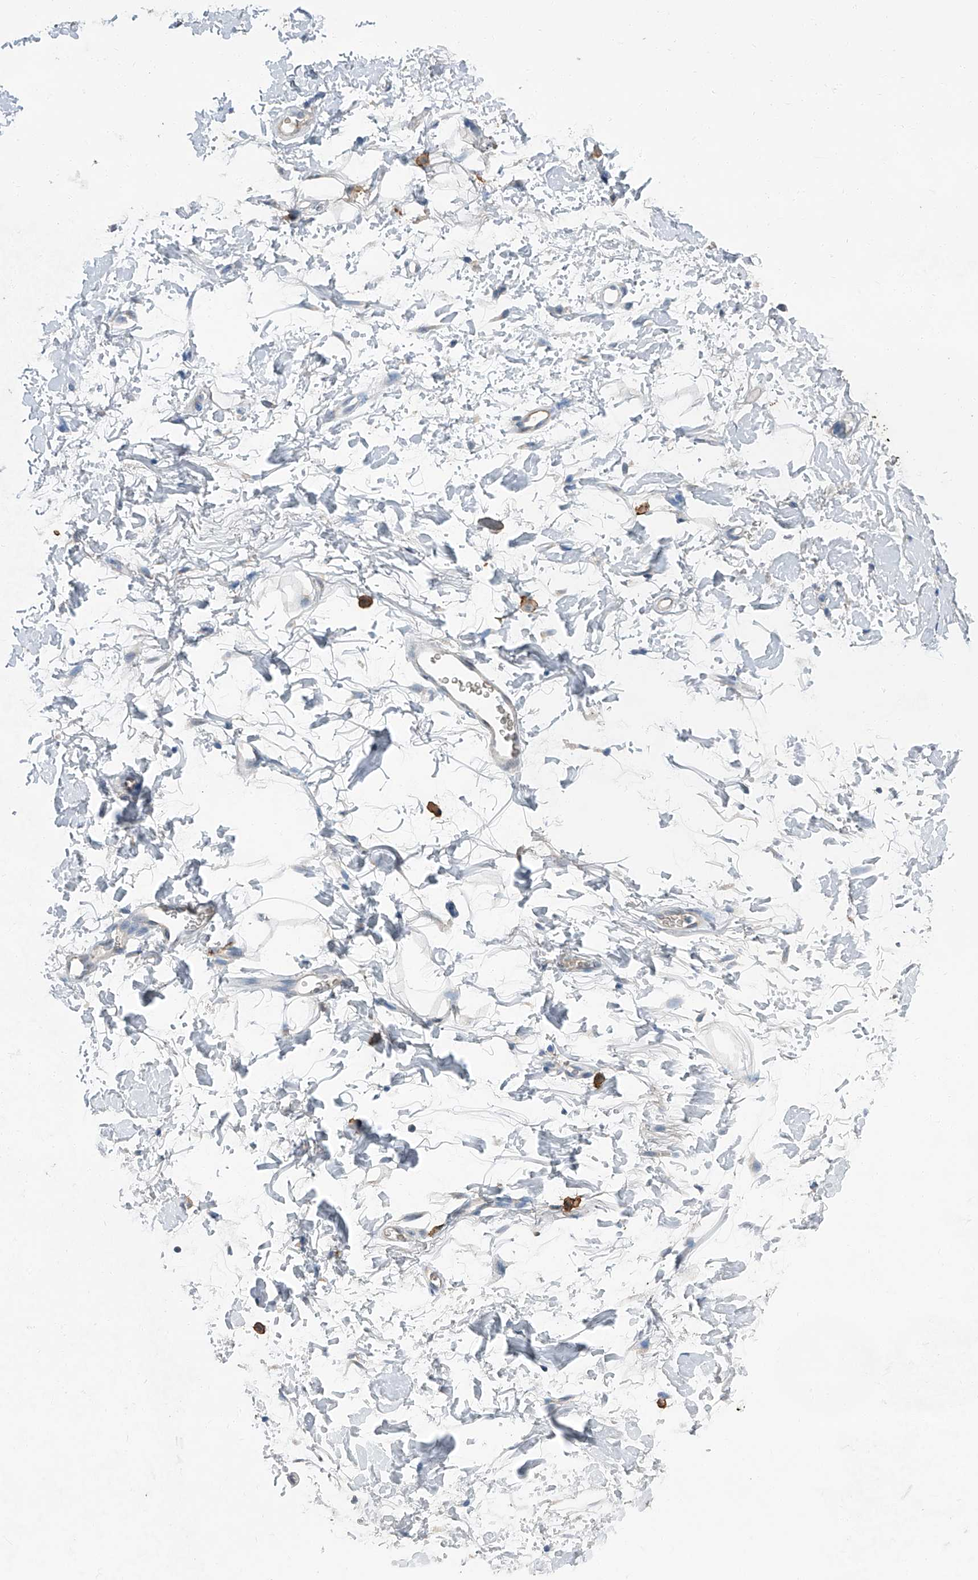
{"staining": {"intensity": "negative", "quantity": "none", "location": "none"}, "tissue": "adipose tissue", "cell_type": "Adipocytes", "image_type": "normal", "snomed": [{"axis": "morphology", "description": "Normal tissue, NOS"}, {"axis": "morphology", "description": "Adenocarcinoma, NOS"}, {"axis": "topography", "description": "Pancreas"}, {"axis": "topography", "description": "Peripheral nerve tissue"}], "caption": "DAB immunohistochemical staining of normal human adipose tissue displays no significant expression in adipocytes. (DAB (3,3'-diaminobenzidine) immunohistochemistry (IHC) visualized using brightfield microscopy, high magnification).", "gene": "CLK1", "patient": {"sex": "male", "age": 59}}